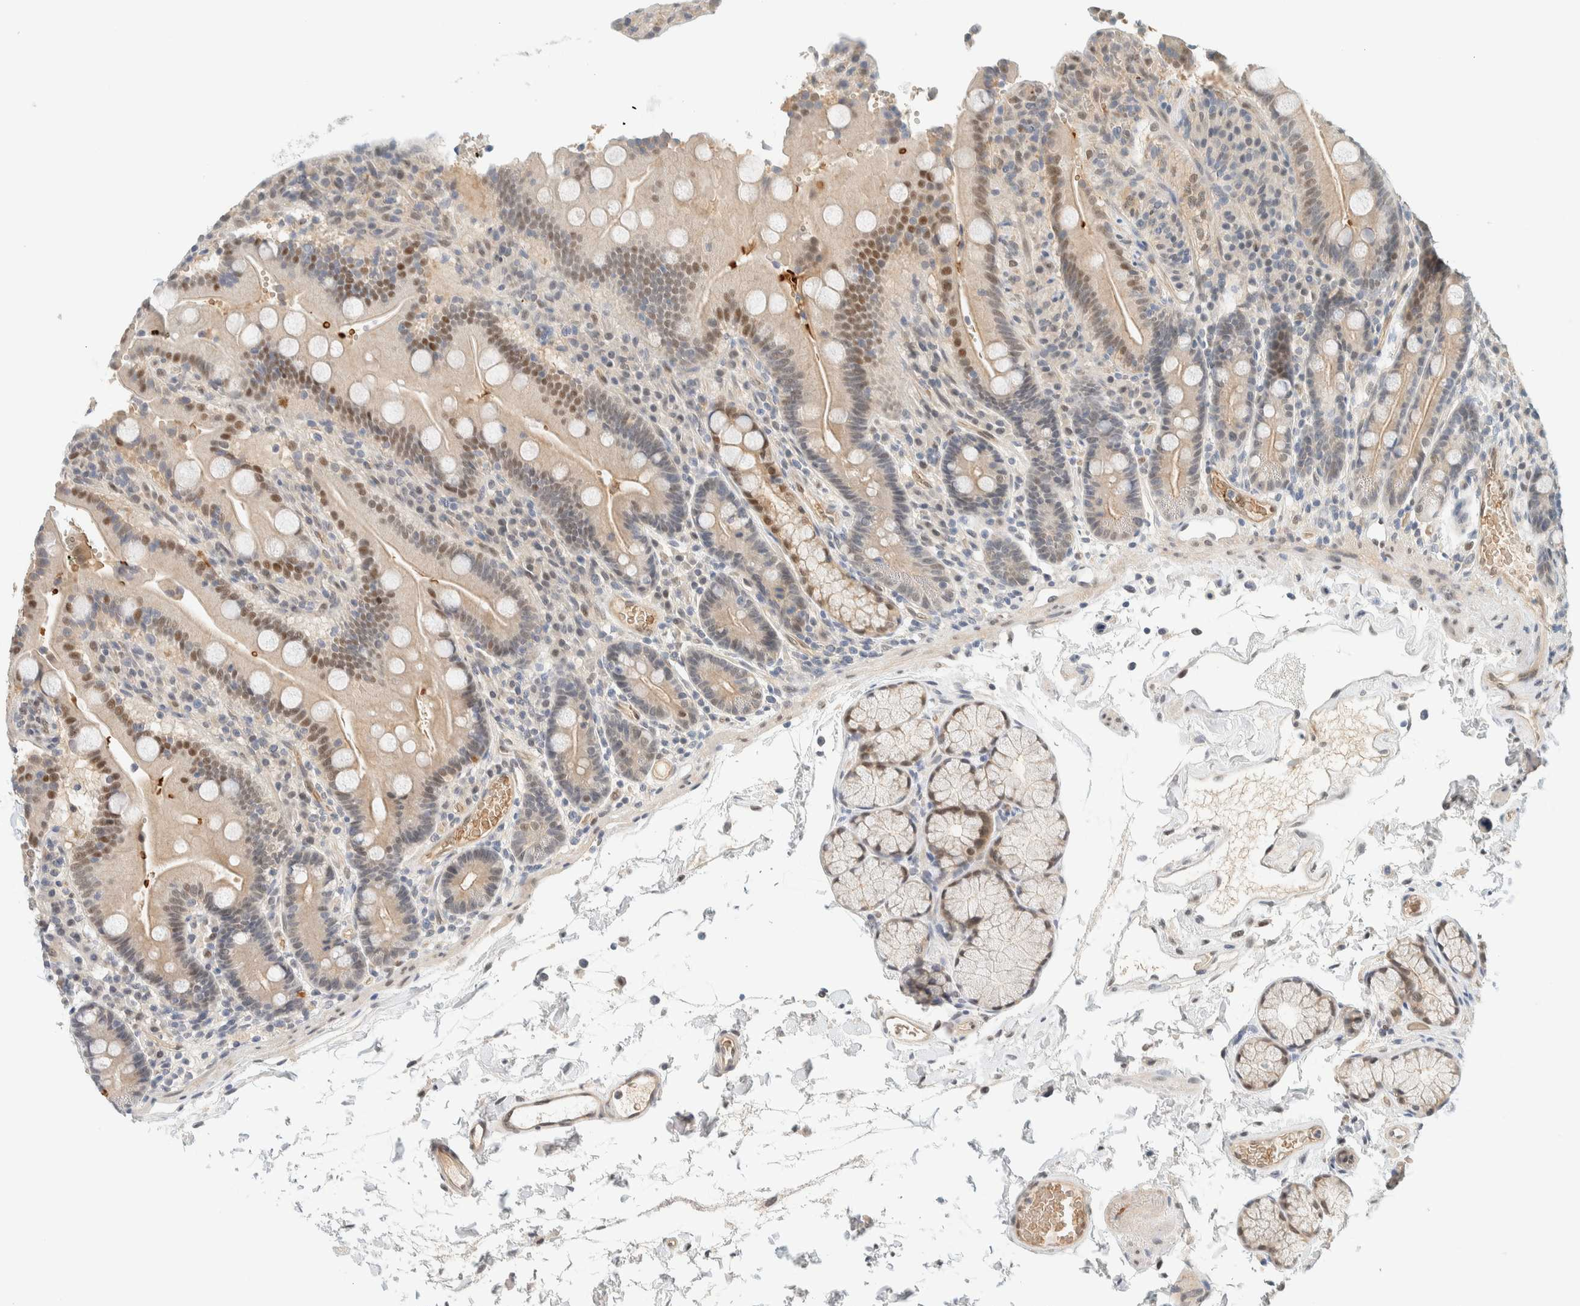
{"staining": {"intensity": "moderate", "quantity": ">75%", "location": "nuclear"}, "tissue": "duodenum", "cell_type": "Glandular cells", "image_type": "normal", "snomed": [{"axis": "morphology", "description": "Normal tissue, NOS"}, {"axis": "topography", "description": "Small intestine, NOS"}], "caption": "Immunohistochemical staining of normal duodenum displays moderate nuclear protein staining in approximately >75% of glandular cells. (Stains: DAB (3,3'-diaminobenzidine) in brown, nuclei in blue, Microscopy: brightfield microscopy at high magnification).", "gene": "TSTD2", "patient": {"sex": "female", "age": 71}}